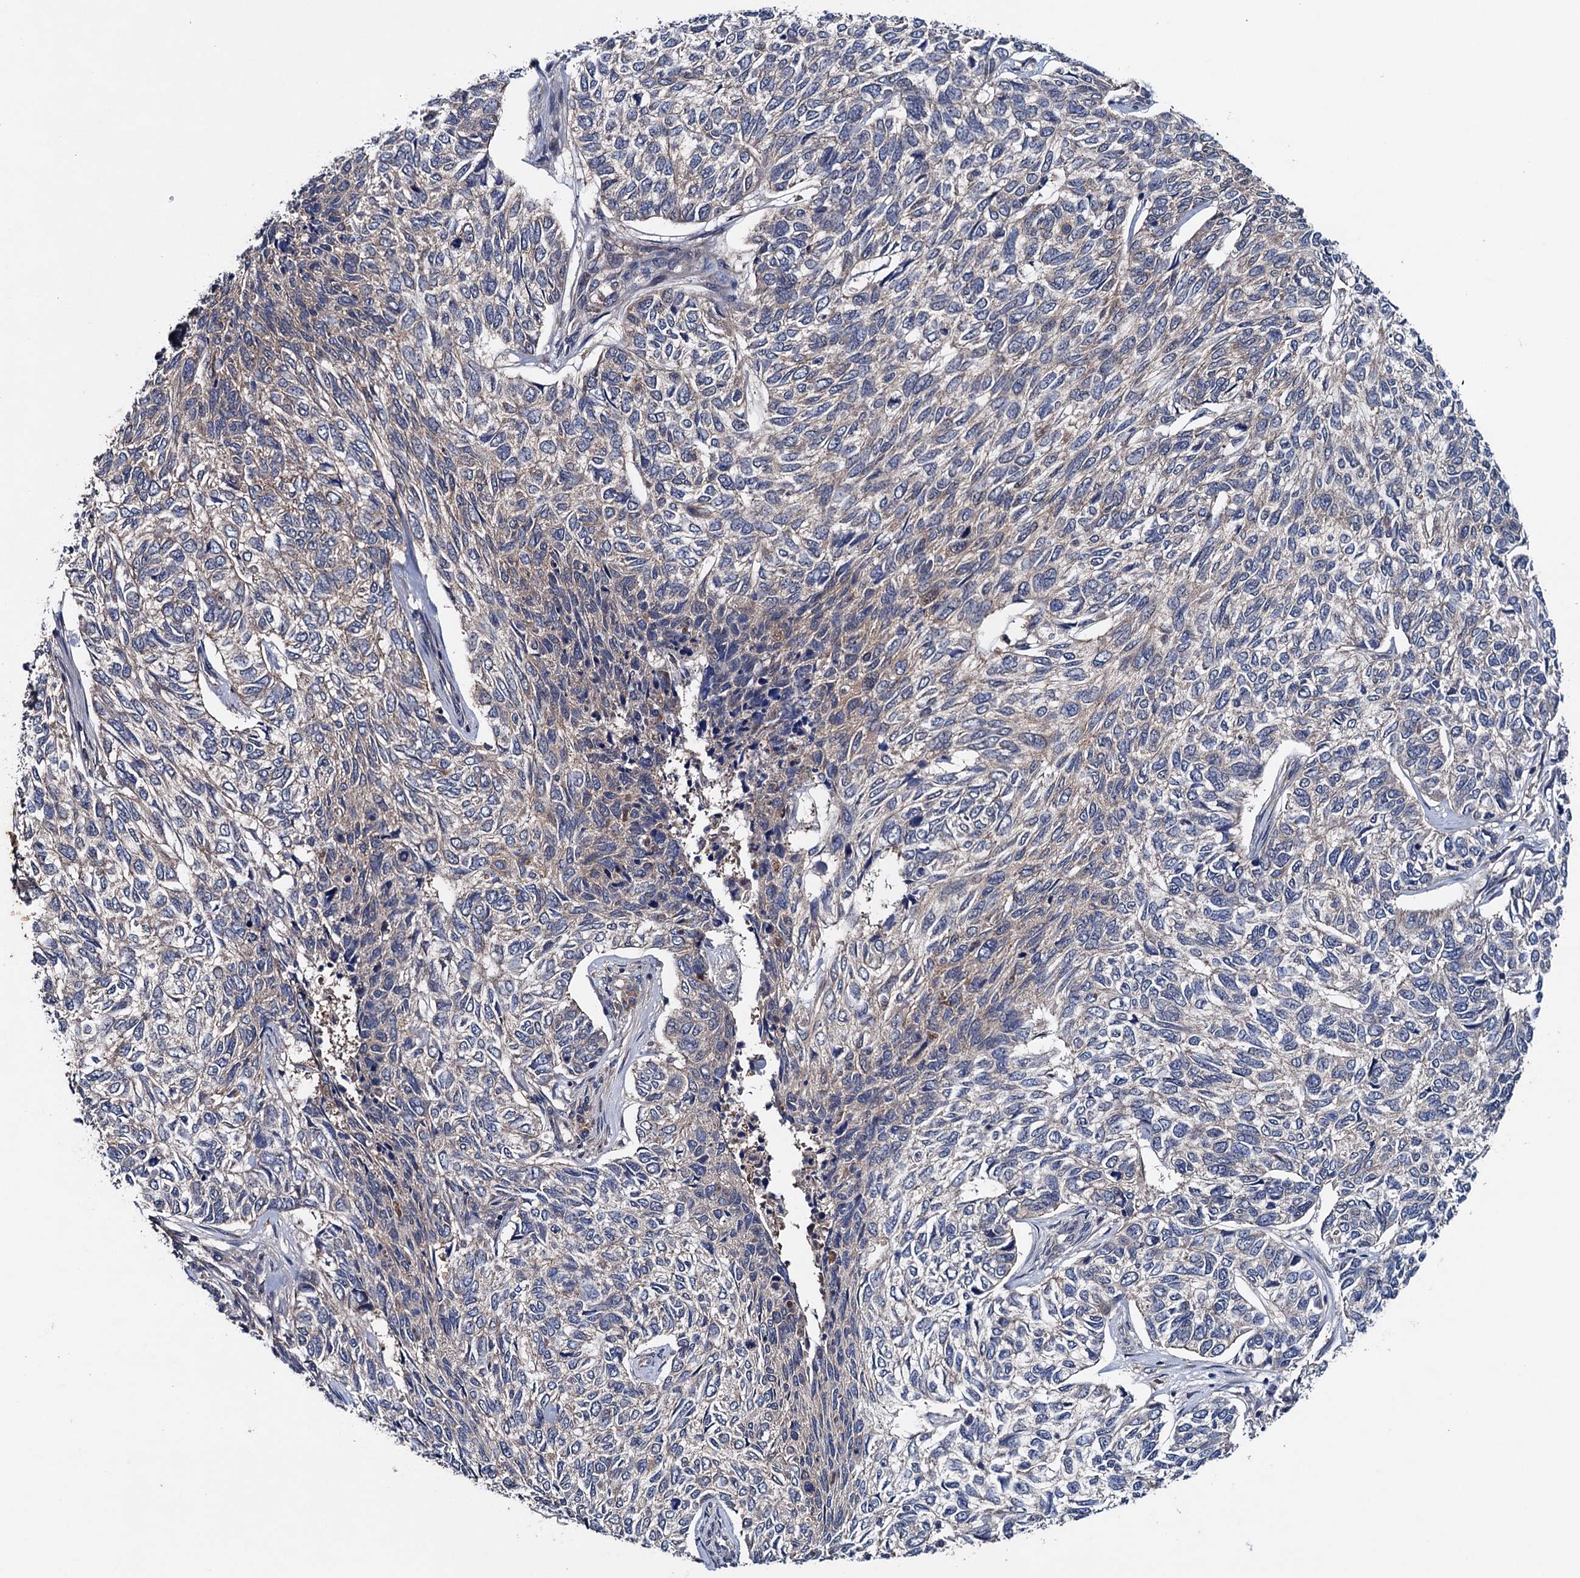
{"staining": {"intensity": "weak", "quantity": "25%-75%", "location": "cytoplasmic/membranous"}, "tissue": "skin cancer", "cell_type": "Tumor cells", "image_type": "cancer", "snomed": [{"axis": "morphology", "description": "Basal cell carcinoma"}, {"axis": "topography", "description": "Skin"}], "caption": "A brown stain labels weak cytoplasmic/membranous staining of a protein in human skin cancer (basal cell carcinoma) tumor cells. The staining was performed using DAB to visualize the protein expression in brown, while the nuclei were stained in blue with hematoxylin (Magnification: 20x).", "gene": "BLTP3B", "patient": {"sex": "female", "age": 65}}